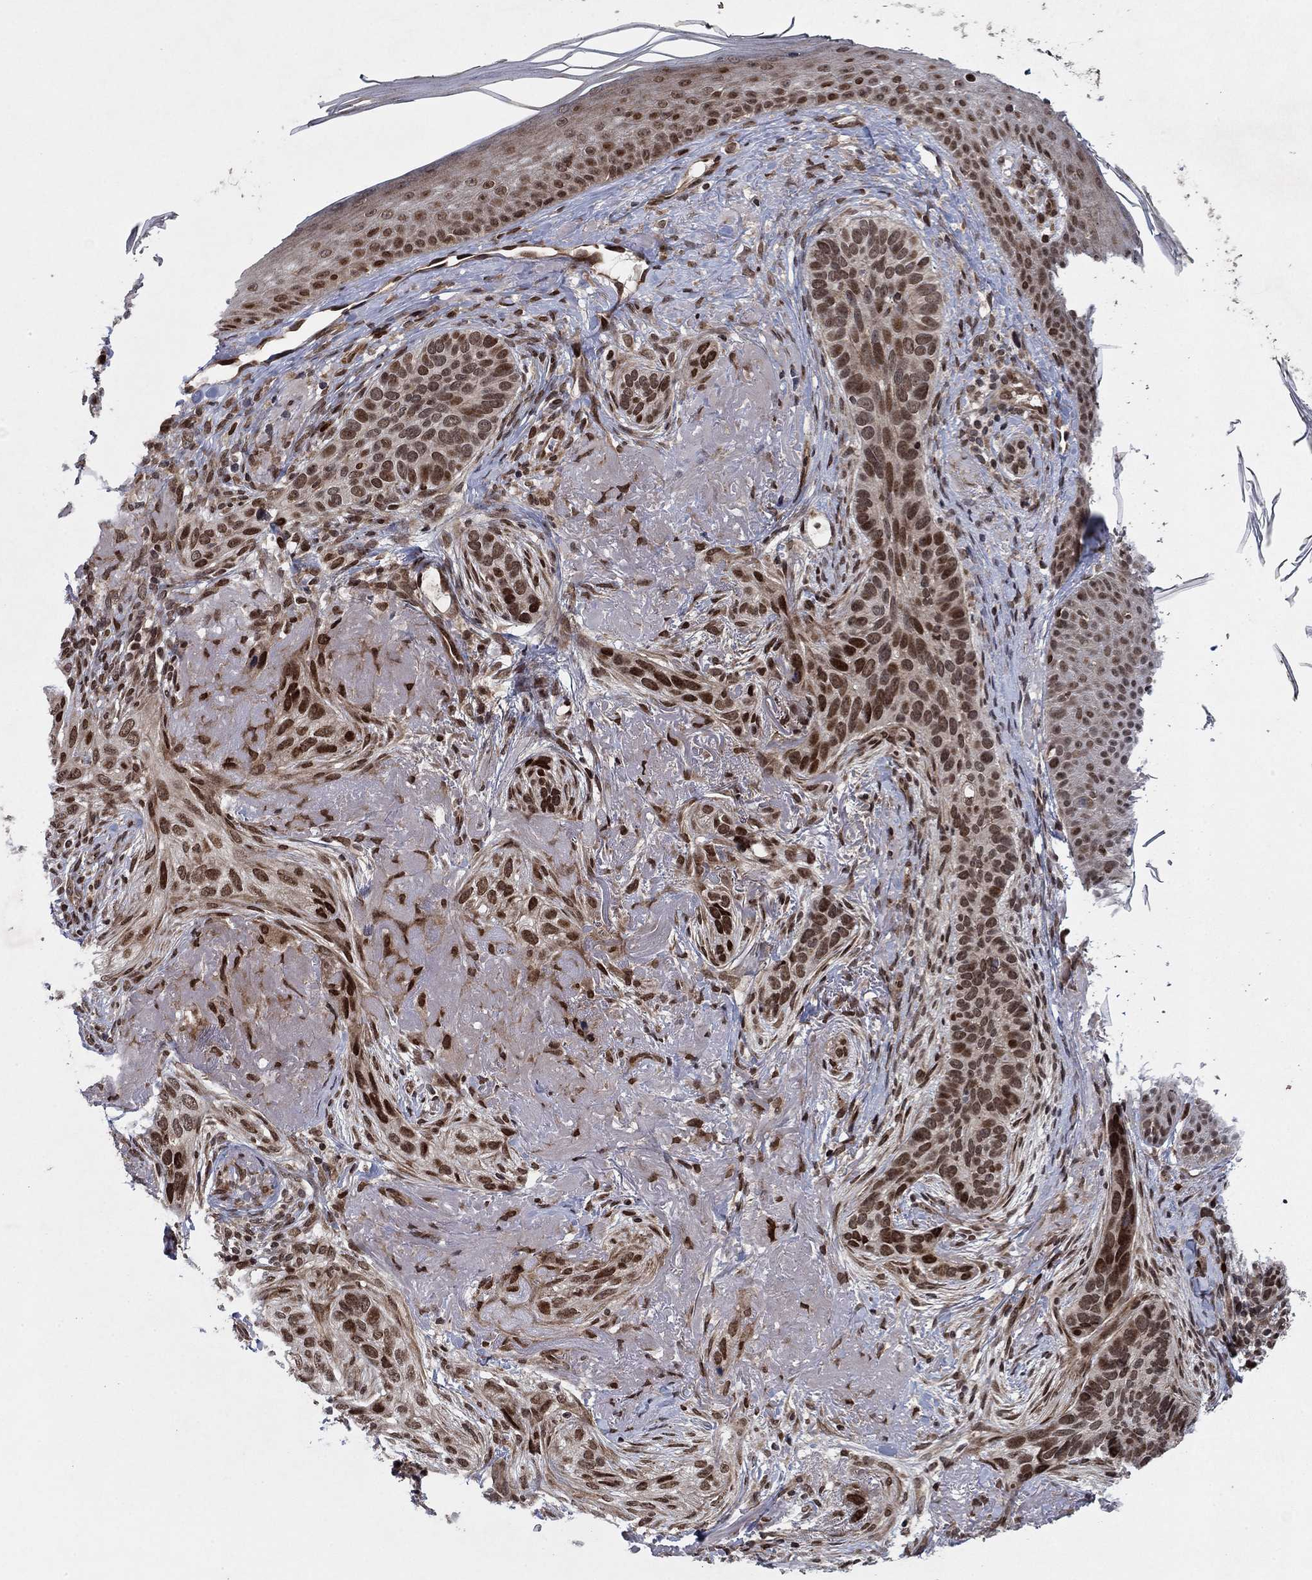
{"staining": {"intensity": "strong", "quantity": "25%-75%", "location": "nuclear"}, "tissue": "skin cancer", "cell_type": "Tumor cells", "image_type": "cancer", "snomed": [{"axis": "morphology", "description": "Basal cell carcinoma"}, {"axis": "topography", "description": "Skin"}], "caption": "Protein expression analysis of human skin cancer reveals strong nuclear positivity in approximately 25%-75% of tumor cells.", "gene": "PRICKLE4", "patient": {"sex": "male", "age": 91}}